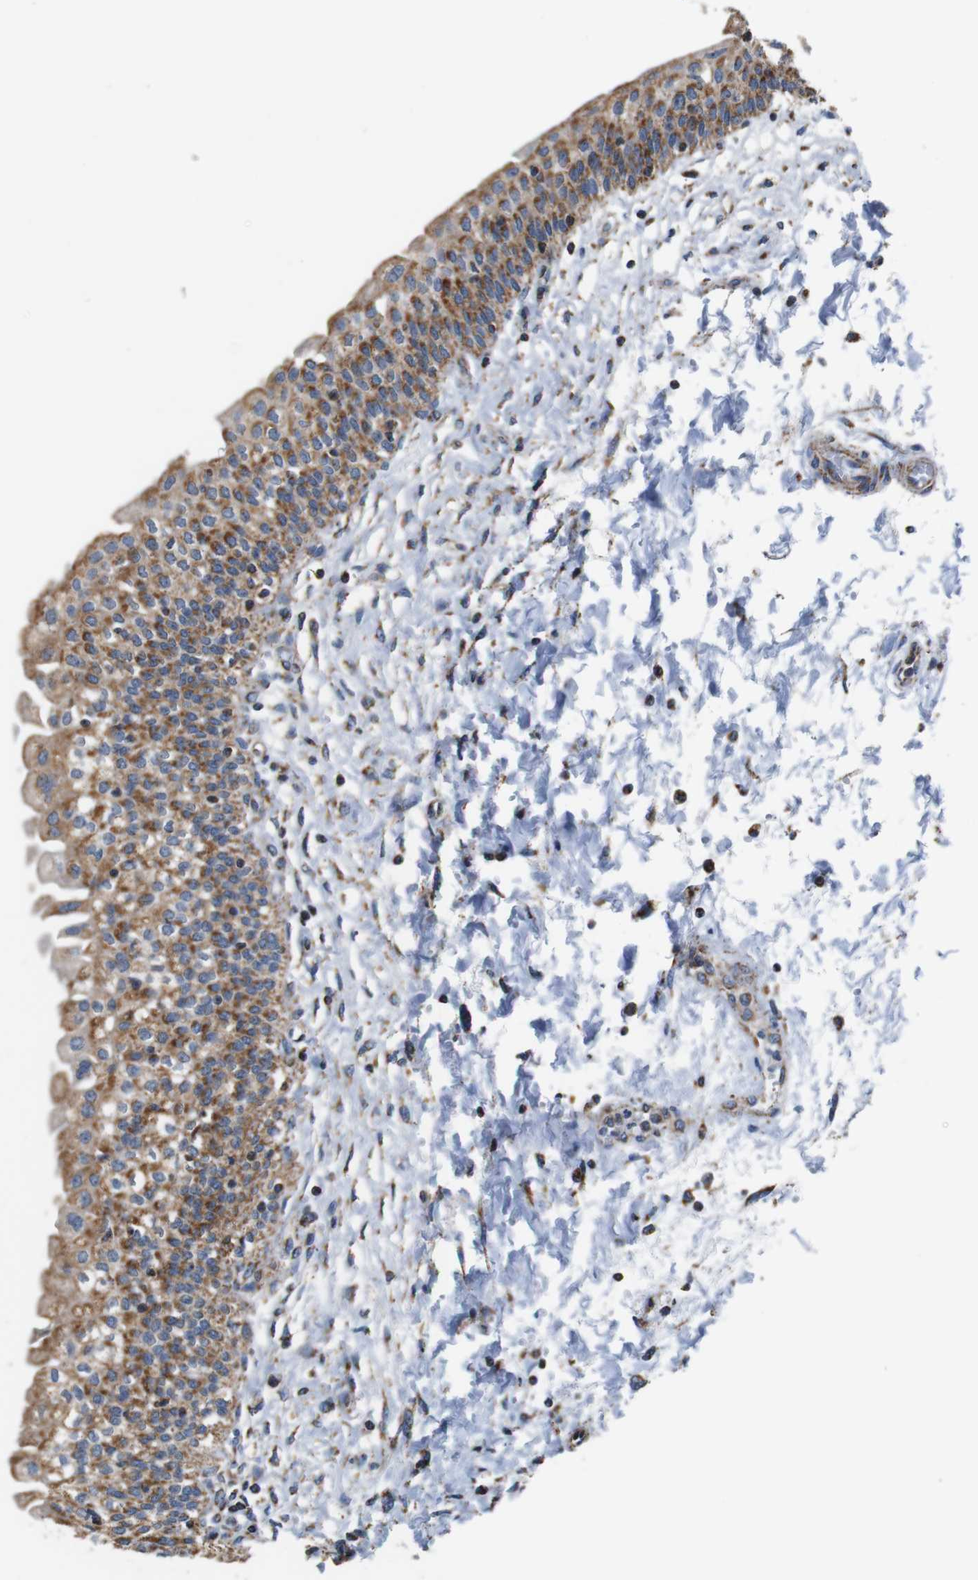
{"staining": {"intensity": "moderate", "quantity": ">75%", "location": "cytoplasmic/membranous"}, "tissue": "urinary bladder", "cell_type": "Urothelial cells", "image_type": "normal", "snomed": [{"axis": "morphology", "description": "Normal tissue, NOS"}, {"axis": "topography", "description": "Urinary bladder"}], "caption": "Protein staining exhibits moderate cytoplasmic/membranous expression in about >75% of urothelial cells in normal urinary bladder.", "gene": "LRP4", "patient": {"sex": "male", "age": 55}}